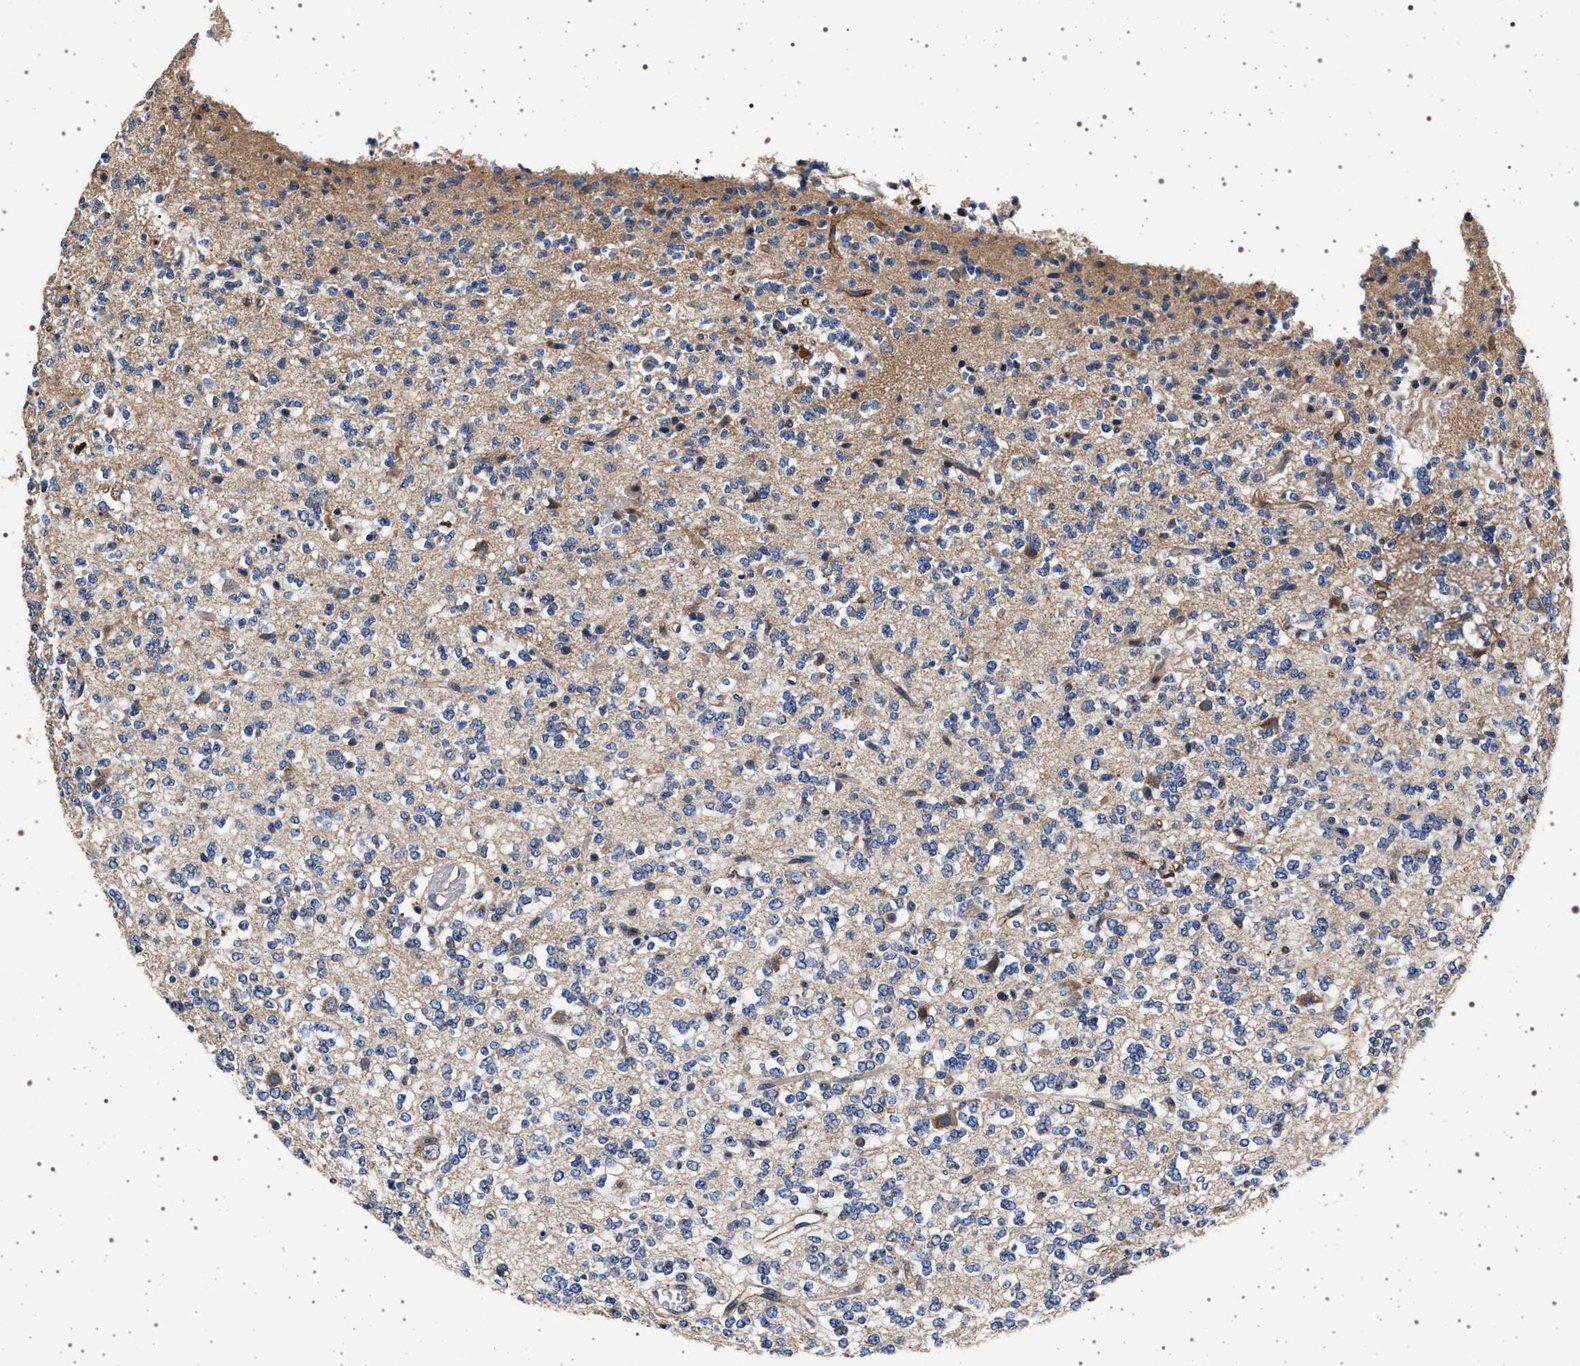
{"staining": {"intensity": "weak", "quantity": "<25%", "location": "cytoplasmic/membranous"}, "tissue": "glioma", "cell_type": "Tumor cells", "image_type": "cancer", "snomed": [{"axis": "morphology", "description": "Glioma, malignant, Low grade"}, {"axis": "topography", "description": "Brain"}], "caption": "A photomicrograph of glioma stained for a protein exhibits no brown staining in tumor cells.", "gene": "MAP3K2", "patient": {"sex": "male", "age": 38}}